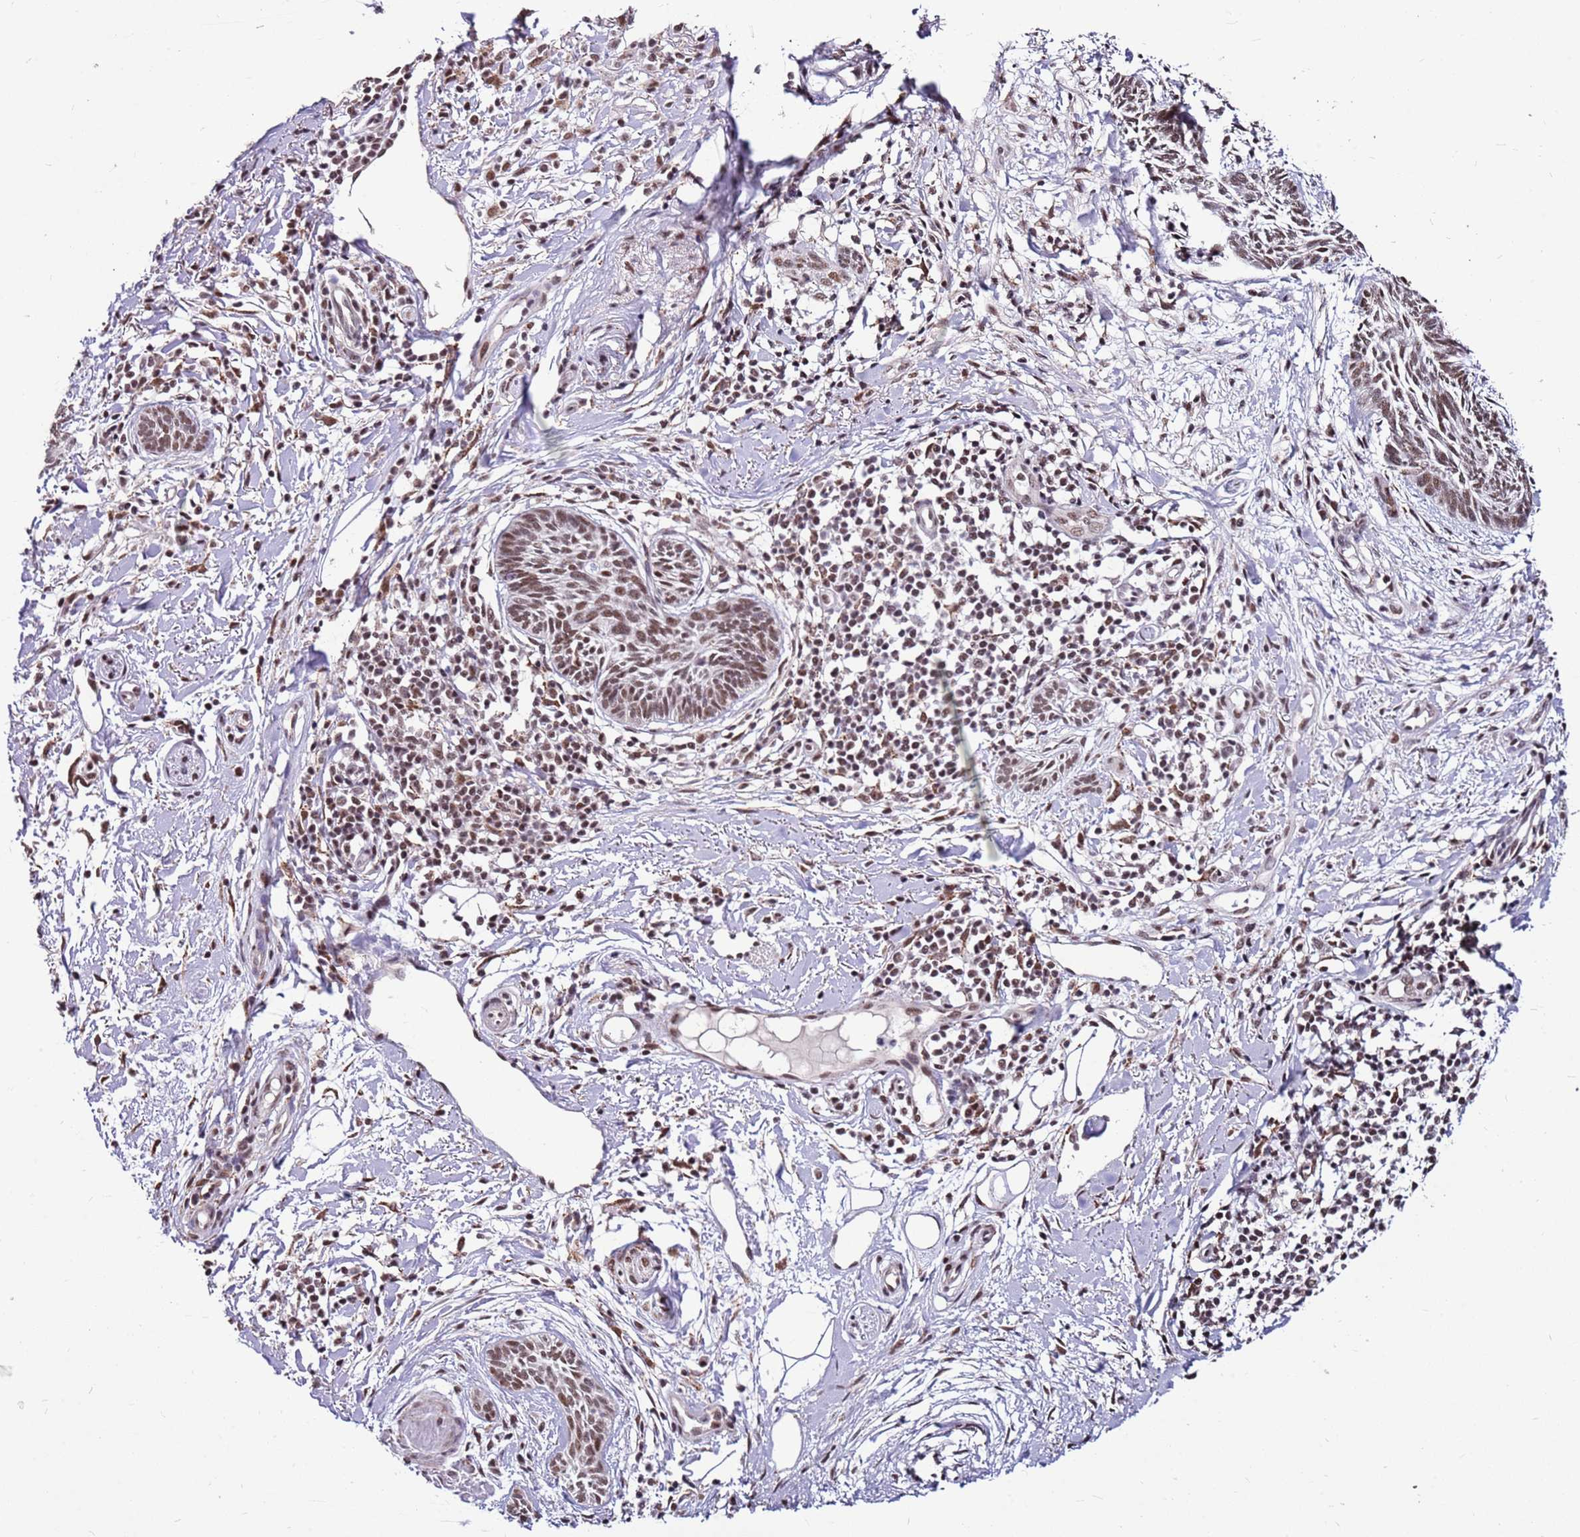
{"staining": {"intensity": "moderate", "quantity": ">75%", "location": "nuclear"}, "tissue": "skin cancer", "cell_type": "Tumor cells", "image_type": "cancer", "snomed": [{"axis": "morphology", "description": "Basal cell carcinoma"}, {"axis": "topography", "description": "Skin"}], "caption": "Moderate nuclear positivity for a protein is appreciated in approximately >75% of tumor cells of basal cell carcinoma (skin) using immunohistochemistry.", "gene": "AKAP8L", "patient": {"sex": "female", "age": 81}}